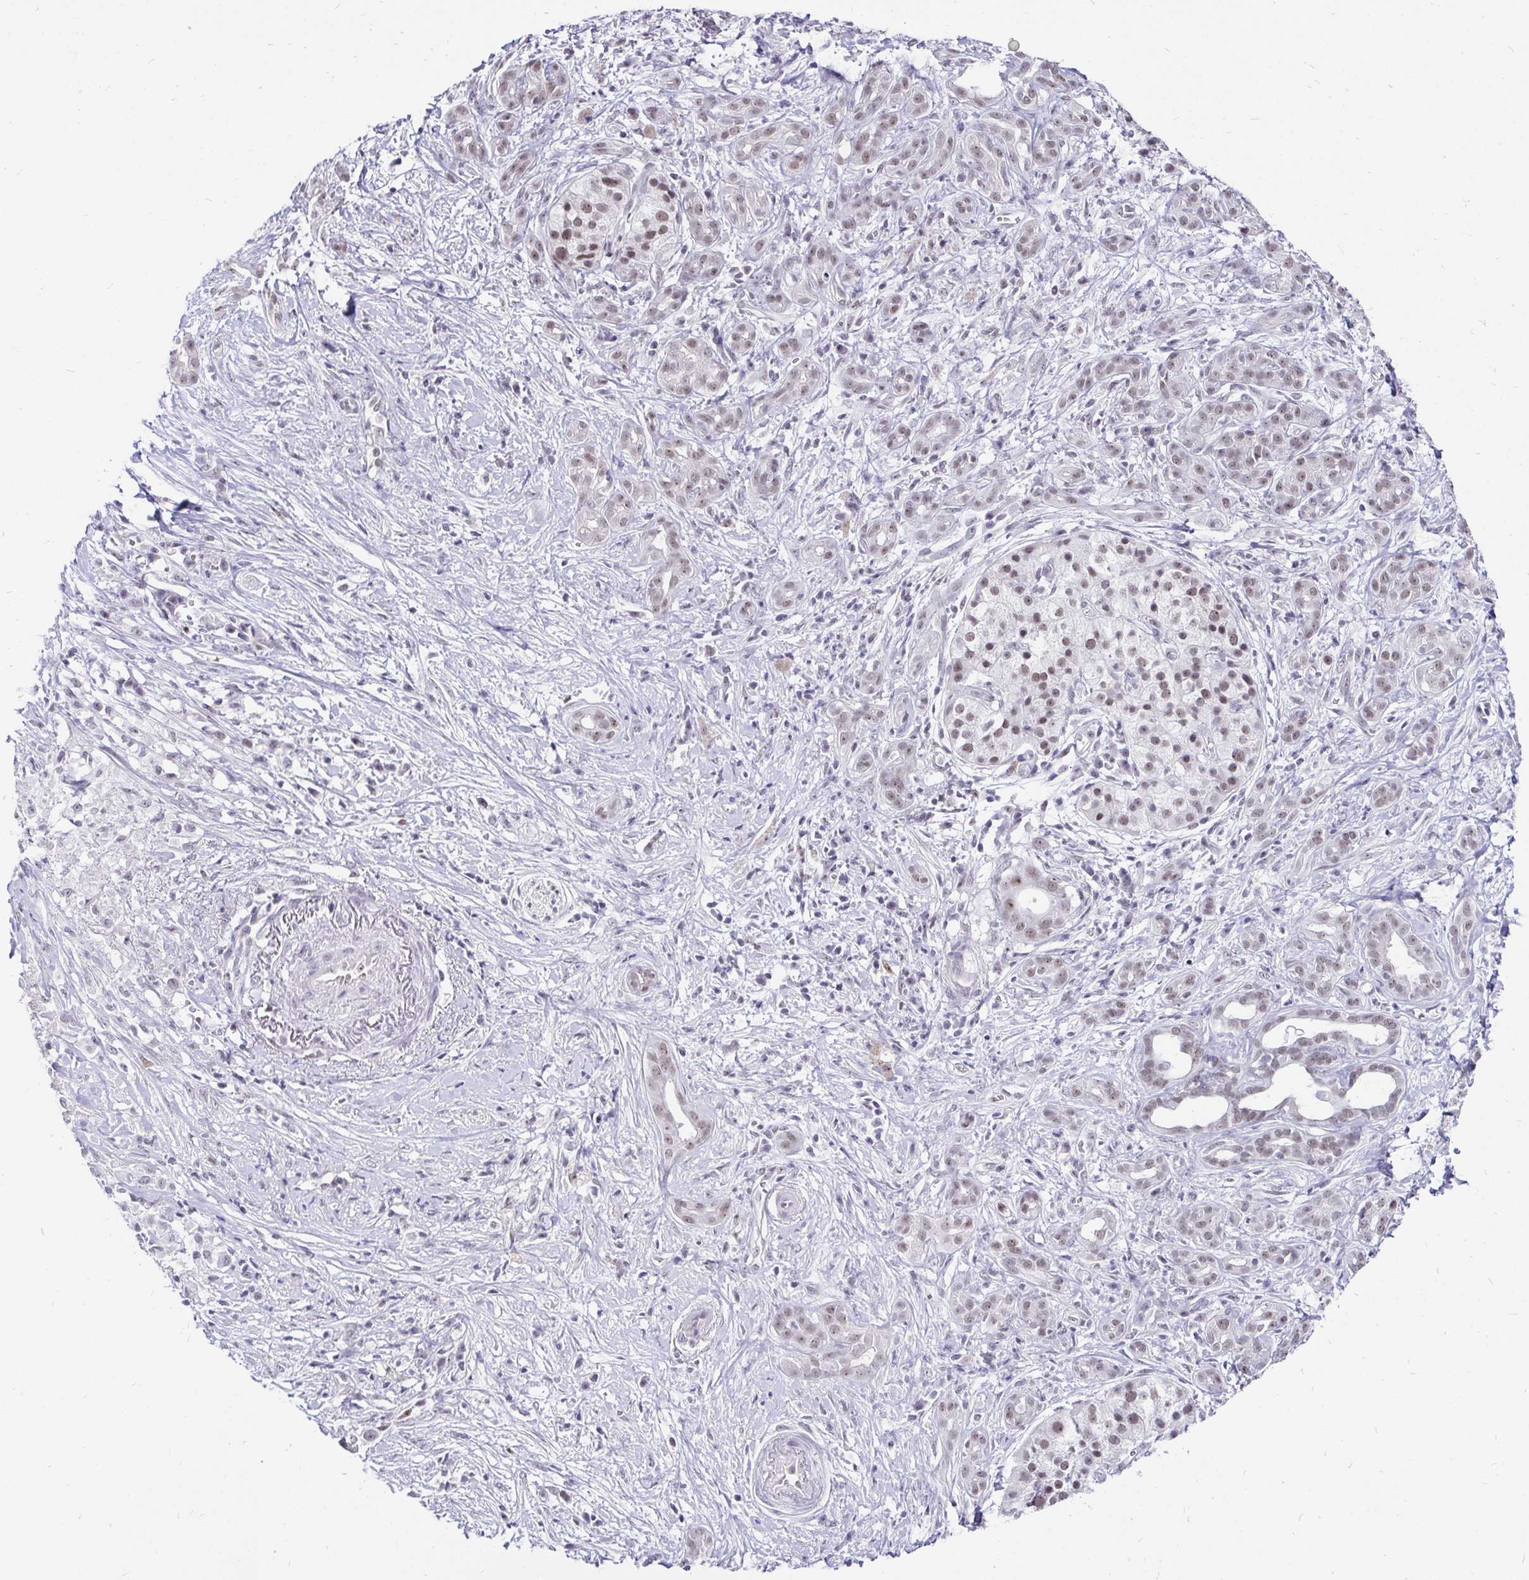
{"staining": {"intensity": "weak", "quantity": ">75%", "location": "nuclear"}, "tissue": "pancreatic cancer", "cell_type": "Tumor cells", "image_type": "cancer", "snomed": [{"axis": "morphology", "description": "Adenocarcinoma, NOS"}, {"axis": "topography", "description": "Pancreas"}], "caption": "Tumor cells display low levels of weak nuclear positivity in approximately >75% of cells in human pancreatic cancer (adenocarcinoma).", "gene": "ZNF860", "patient": {"sex": "male", "age": 61}}